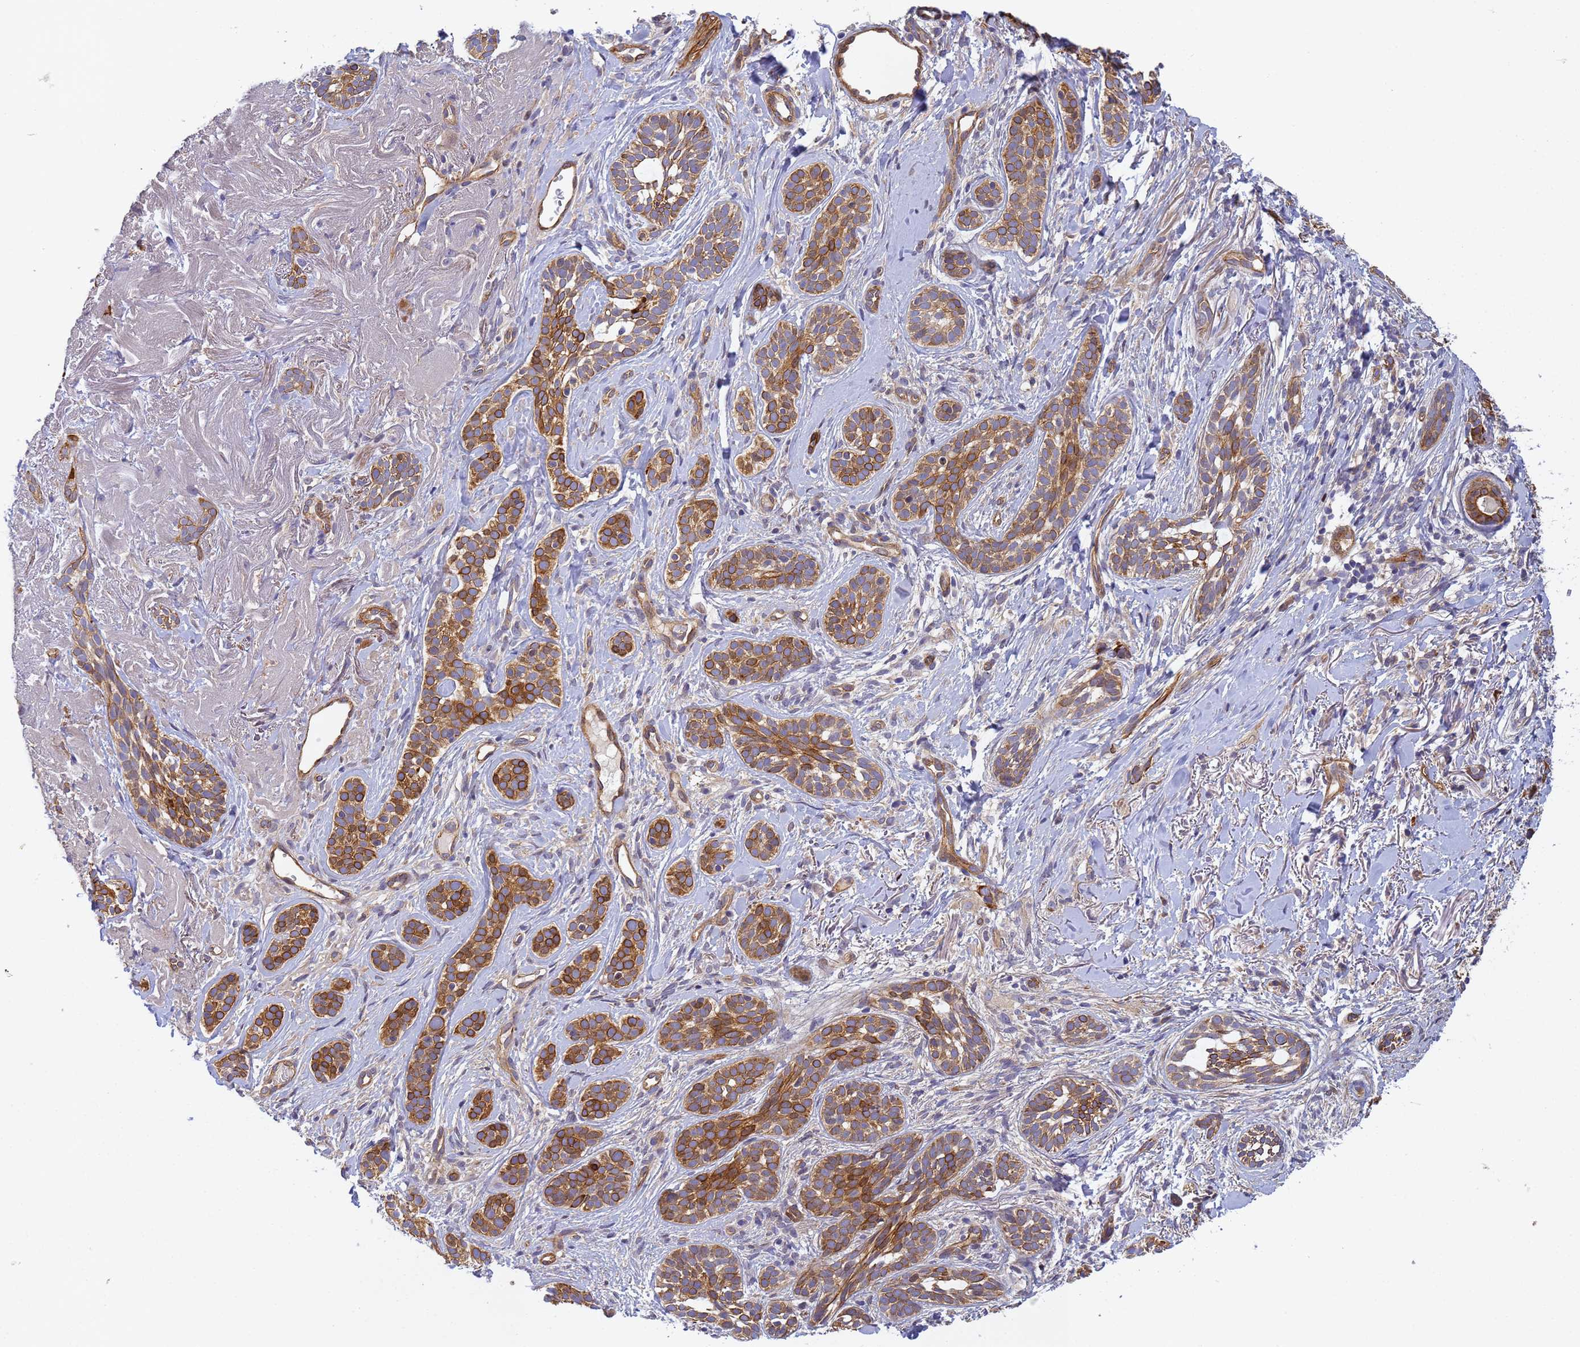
{"staining": {"intensity": "strong", "quantity": ">75%", "location": "cytoplasmic/membranous"}, "tissue": "skin cancer", "cell_type": "Tumor cells", "image_type": "cancer", "snomed": [{"axis": "morphology", "description": "Basal cell carcinoma"}, {"axis": "topography", "description": "Skin"}], "caption": "The image shows immunohistochemical staining of skin cancer. There is strong cytoplasmic/membranous expression is present in approximately >75% of tumor cells.", "gene": "RALGAPA2", "patient": {"sex": "male", "age": 71}}